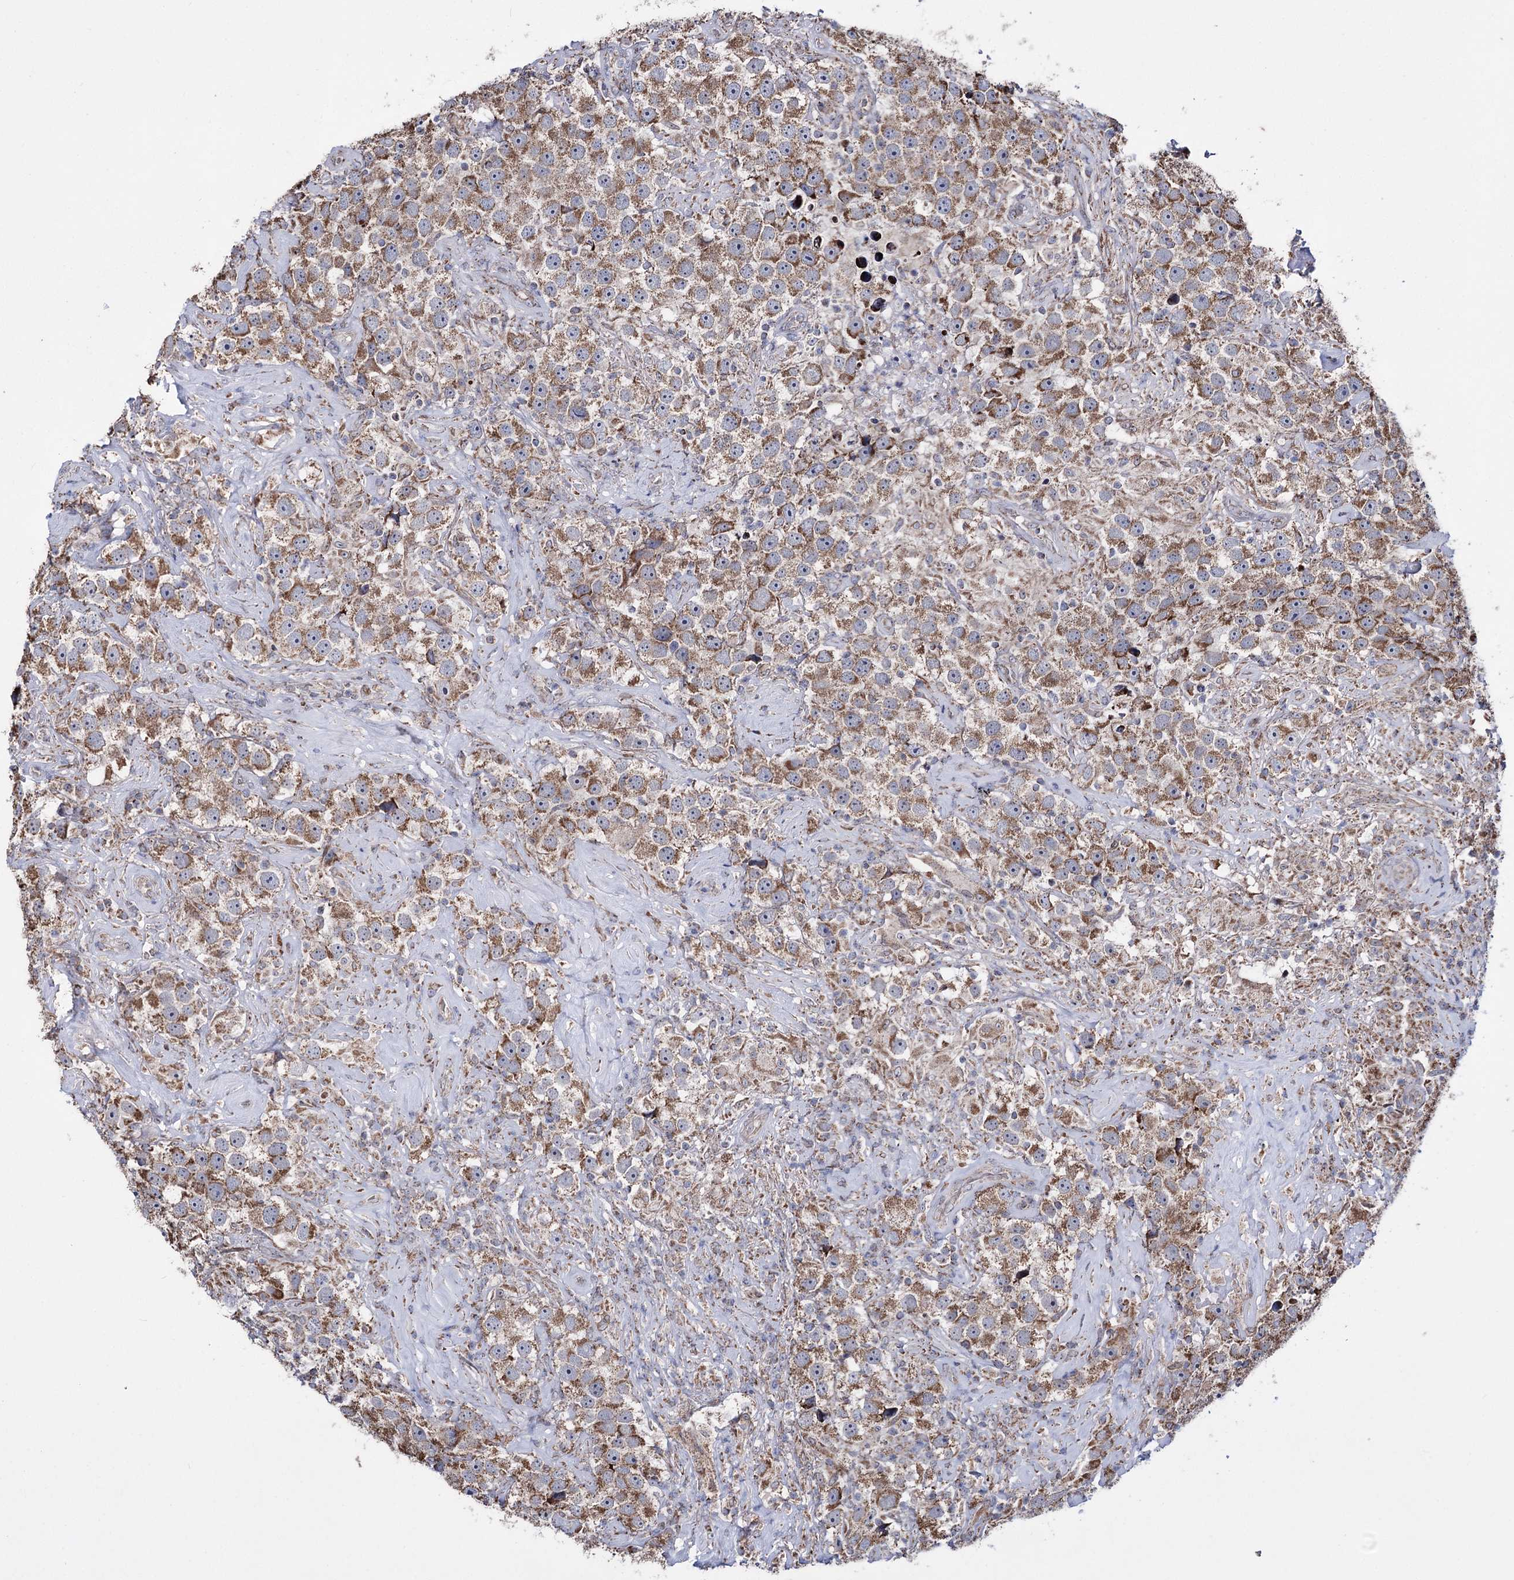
{"staining": {"intensity": "moderate", "quantity": ">75%", "location": "cytoplasmic/membranous"}, "tissue": "testis cancer", "cell_type": "Tumor cells", "image_type": "cancer", "snomed": [{"axis": "morphology", "description": "Seminoma, NOS"}, {"axis": "topography", "description": "Testis"}], "caption": "Protein staining reveals moderate cytoplasmic/membranous expression in approximately >75% of tumor cells in testis cancer (seminoma).", "gene": "CREB3L4", "patient": {"sex": "male", "age": 49}}